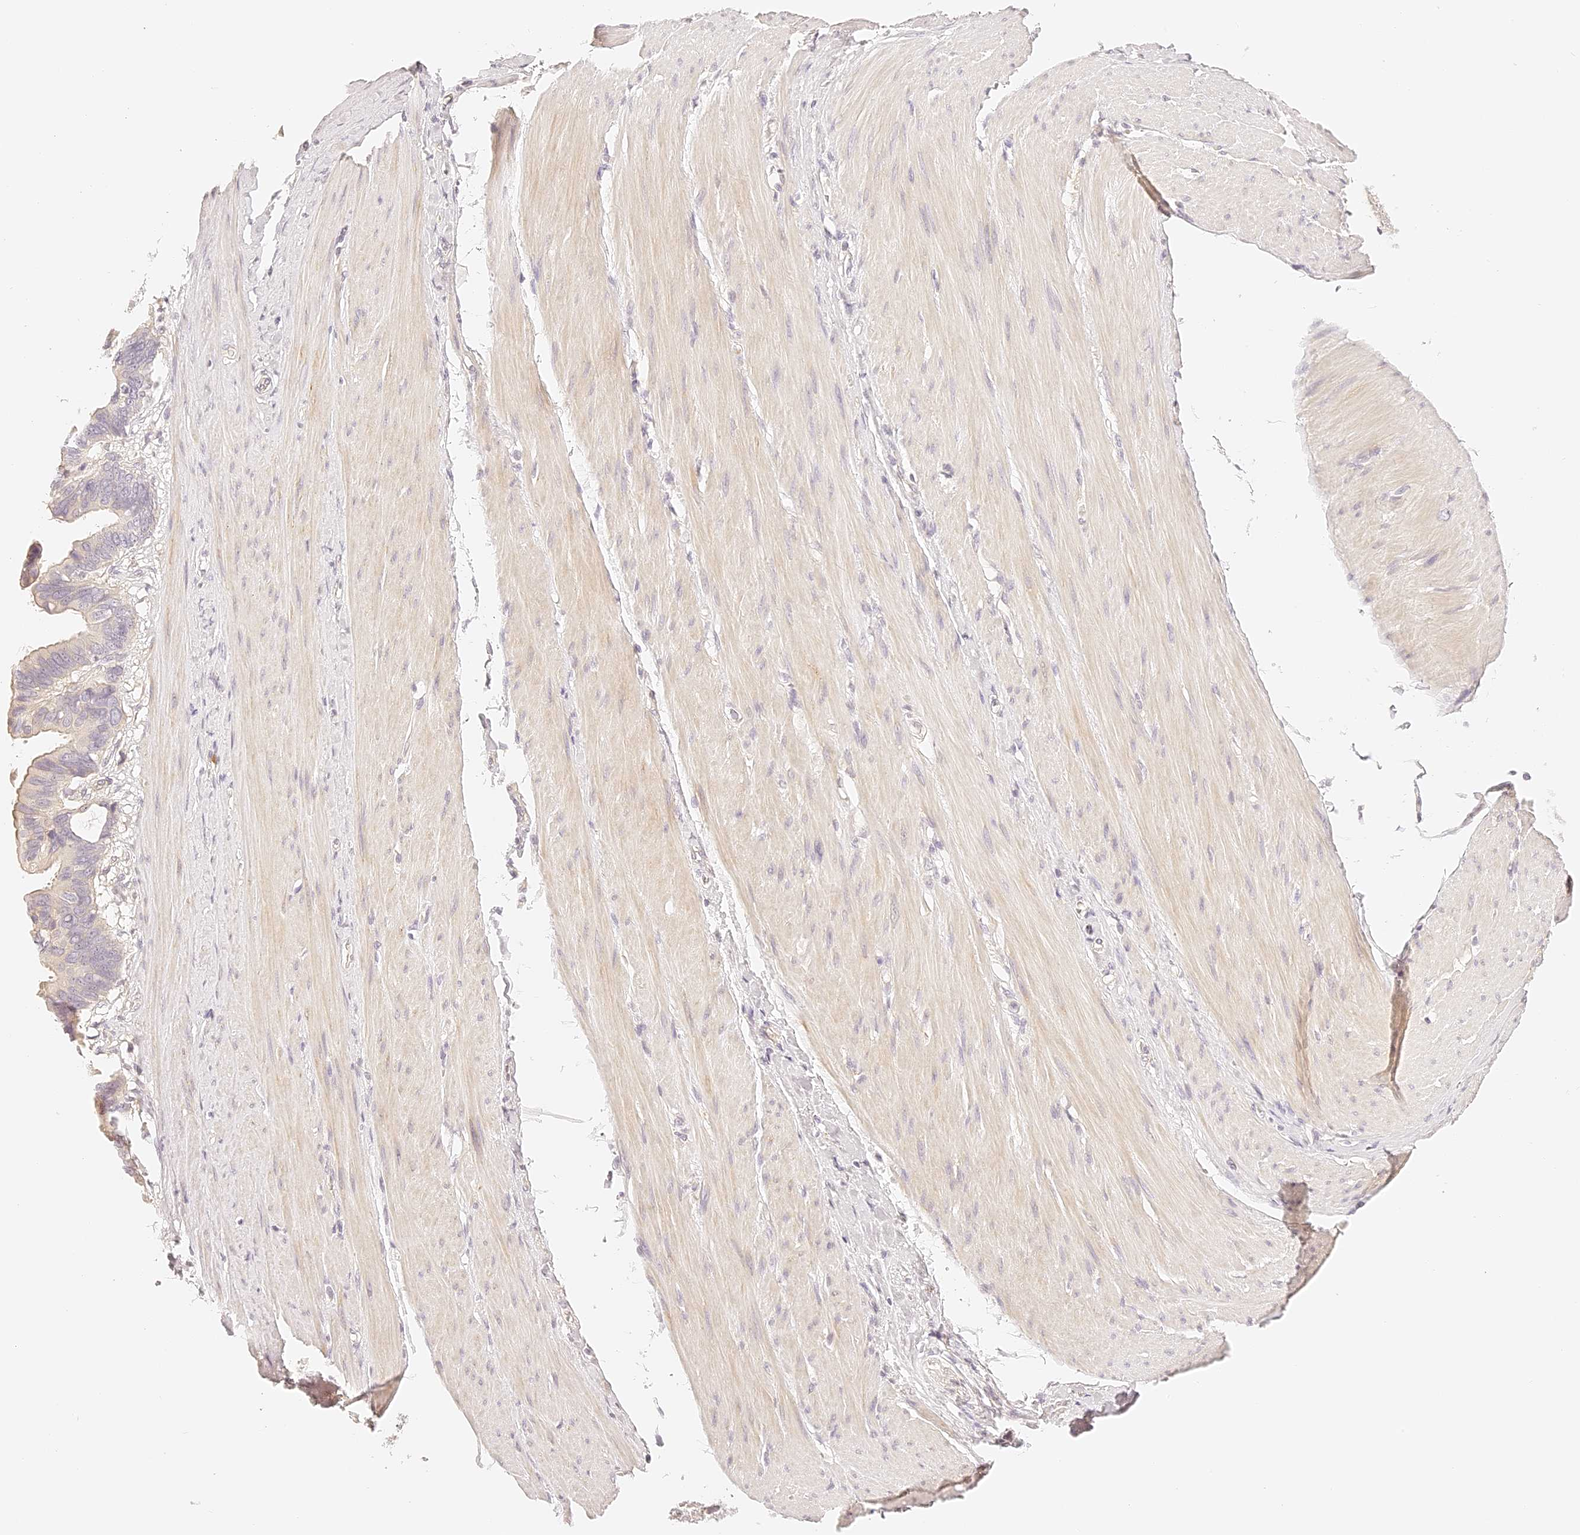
{"staining": {"intensity": "weak", "quantity": "<25%", "location": "cytoplasmic/membranous"}, "tissue": "pancreatic cancer", "cell_type": "Tumor cells", "image_type": "cancer", "snomed": [{"axis": "morphology", "description": "Adenocarcinoma, NOS"}, {"axis": "topography", "description": "Pancreas"}], "caption": "Pancreatic cancer was stained to show a protein in brown. There is no significant expression in tumor cells.", "gene": "TRIM45", "patient": {"sex": "female", "age": 56}}